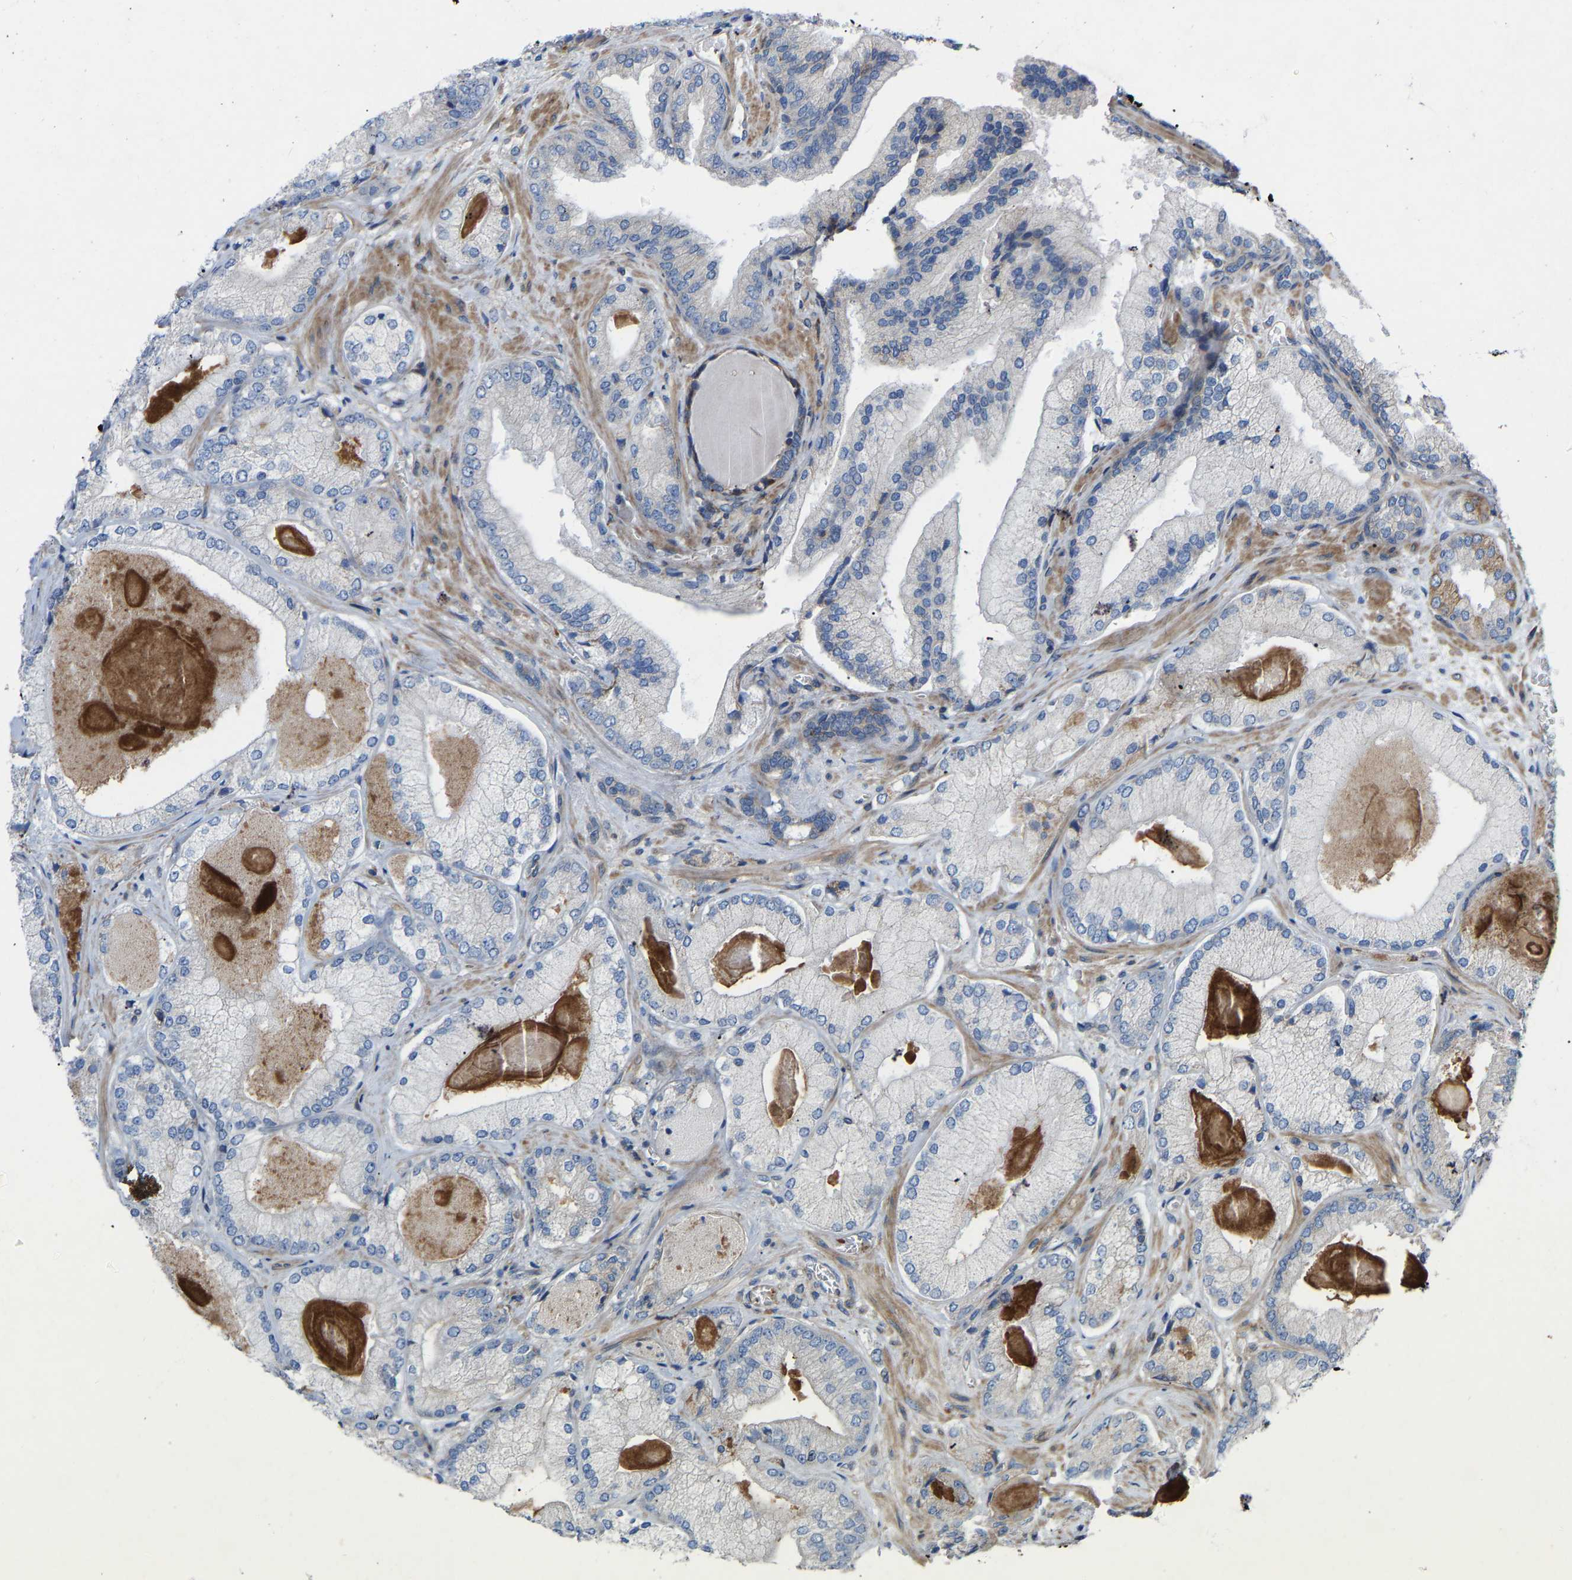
{"staining": {"intensity": "negative", "quantity": "none", "location": "none"}, "tissue": "prostate cancer", "cell_type": "Tumor cells", "image_type": "cancer", "snomed": [{"axis": "morphology", "description": "Adenocarcinoma, Low grade"}, {"axis": "topography", "description": "Prostate"}], "caption": "IHC photomicrograph of prostate cancer stained for a protein (brown), which exhibits no expression in tumor cells. (DAB immunohistochemistry (IHC), high magnification).", "gene": "TOR1B", "patient": {"sex": "male", "age": 65}}